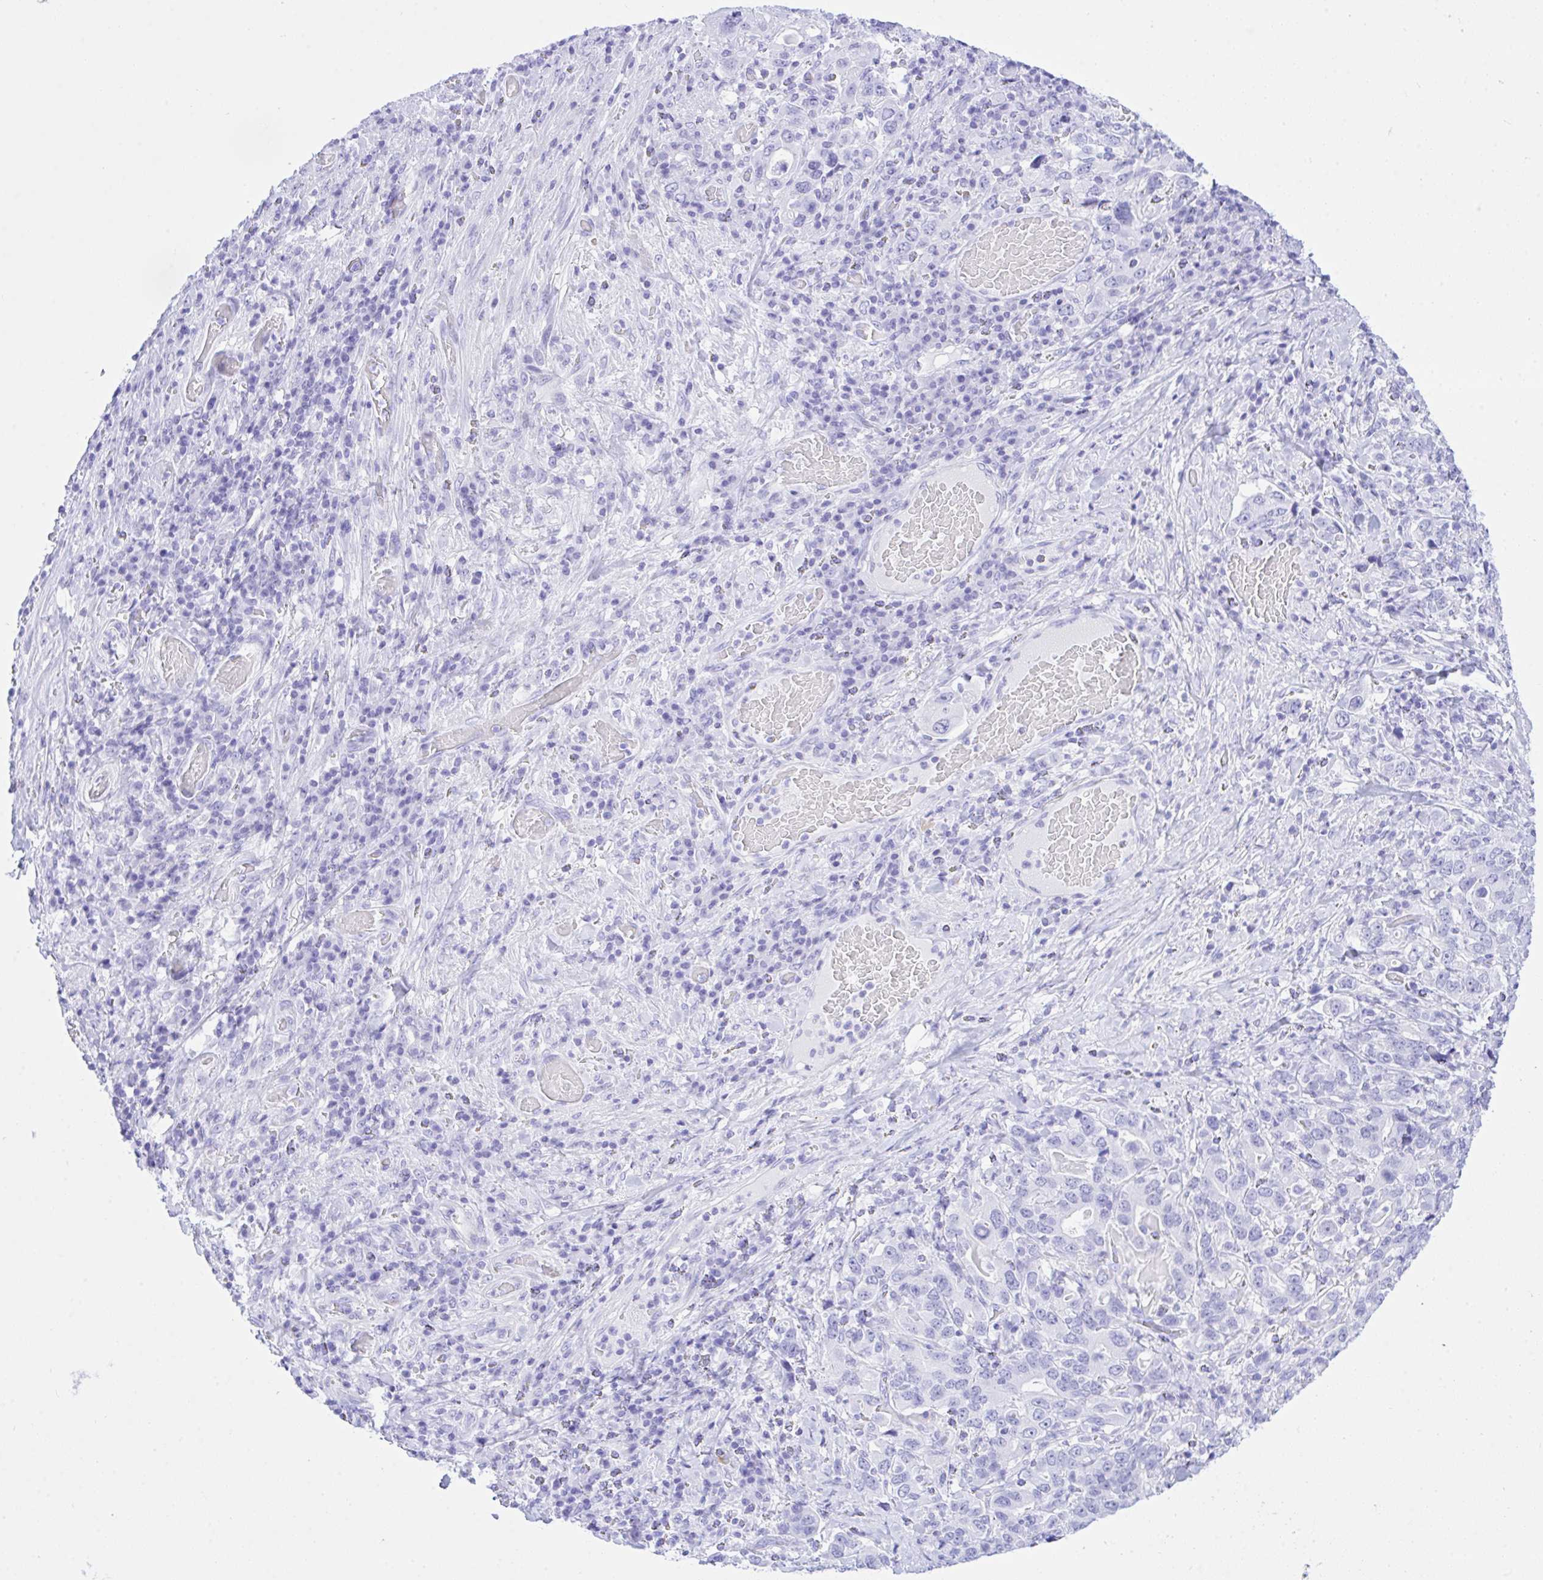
{"staining": {"intensity": "negative", "quantity": "none", "location": "none"}, "tissue": "stomach cancer", "cell_type": "Tumor cells", "image_type": "cancer", "snomed": [{"axis": "morphology", "description": "Adenocarcinoma, NOS"}, {"axis": "topography", "description": "Stomach, upper"}, {"axis": "topography", "description": "Stomach"}], "caption": "The image reveals no staining of tumor cells in adenocarcinoma (stomach). (Brightfield microscopy of DAB (3,3'-diaminobenzidine) immunohistochemistry at high magnification).", "gene": "SELENOV", "patient": {"sex": "male", "age": 62}}